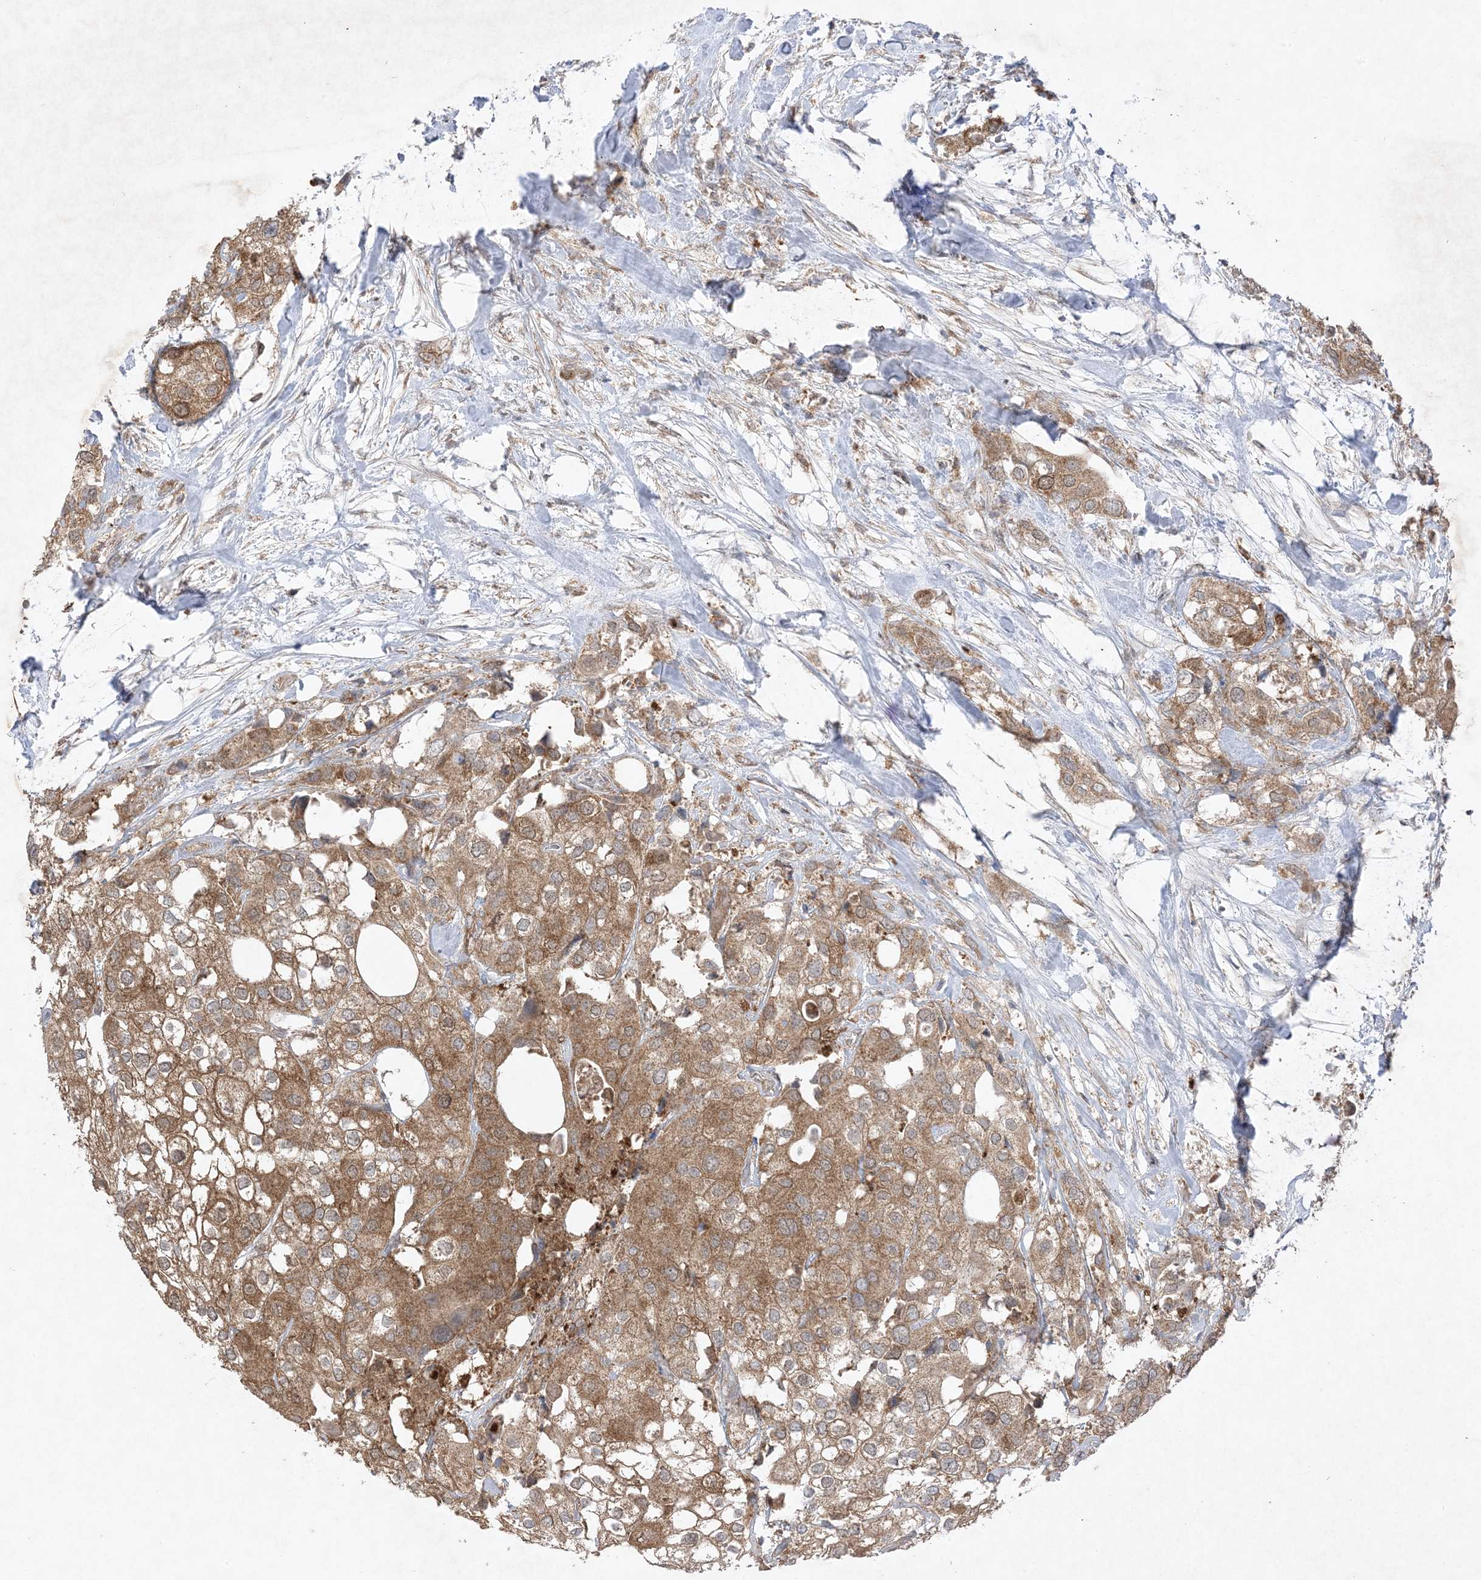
{"staining": {"intensity": "moderate", "quantity": ">75%", "location": "cytoplasmic/membranous"}, "tissue": "urothelial cancer", "cell_type": "Tumor cells", "image_type": "cancer", "snomed": [{"axis": "morphology", "description": "Urothelial carcinoma, High grade"}, {"axis": "topography", "description": "Urinary bladder"}], "caption": "Moderate cytoplasmic/membranous expression is seen in about >75% of tumor cells in urothelial carcinoma (high-grade).", "gene": "UBE2C", "patient": {"sex": "male", "age": 64}}